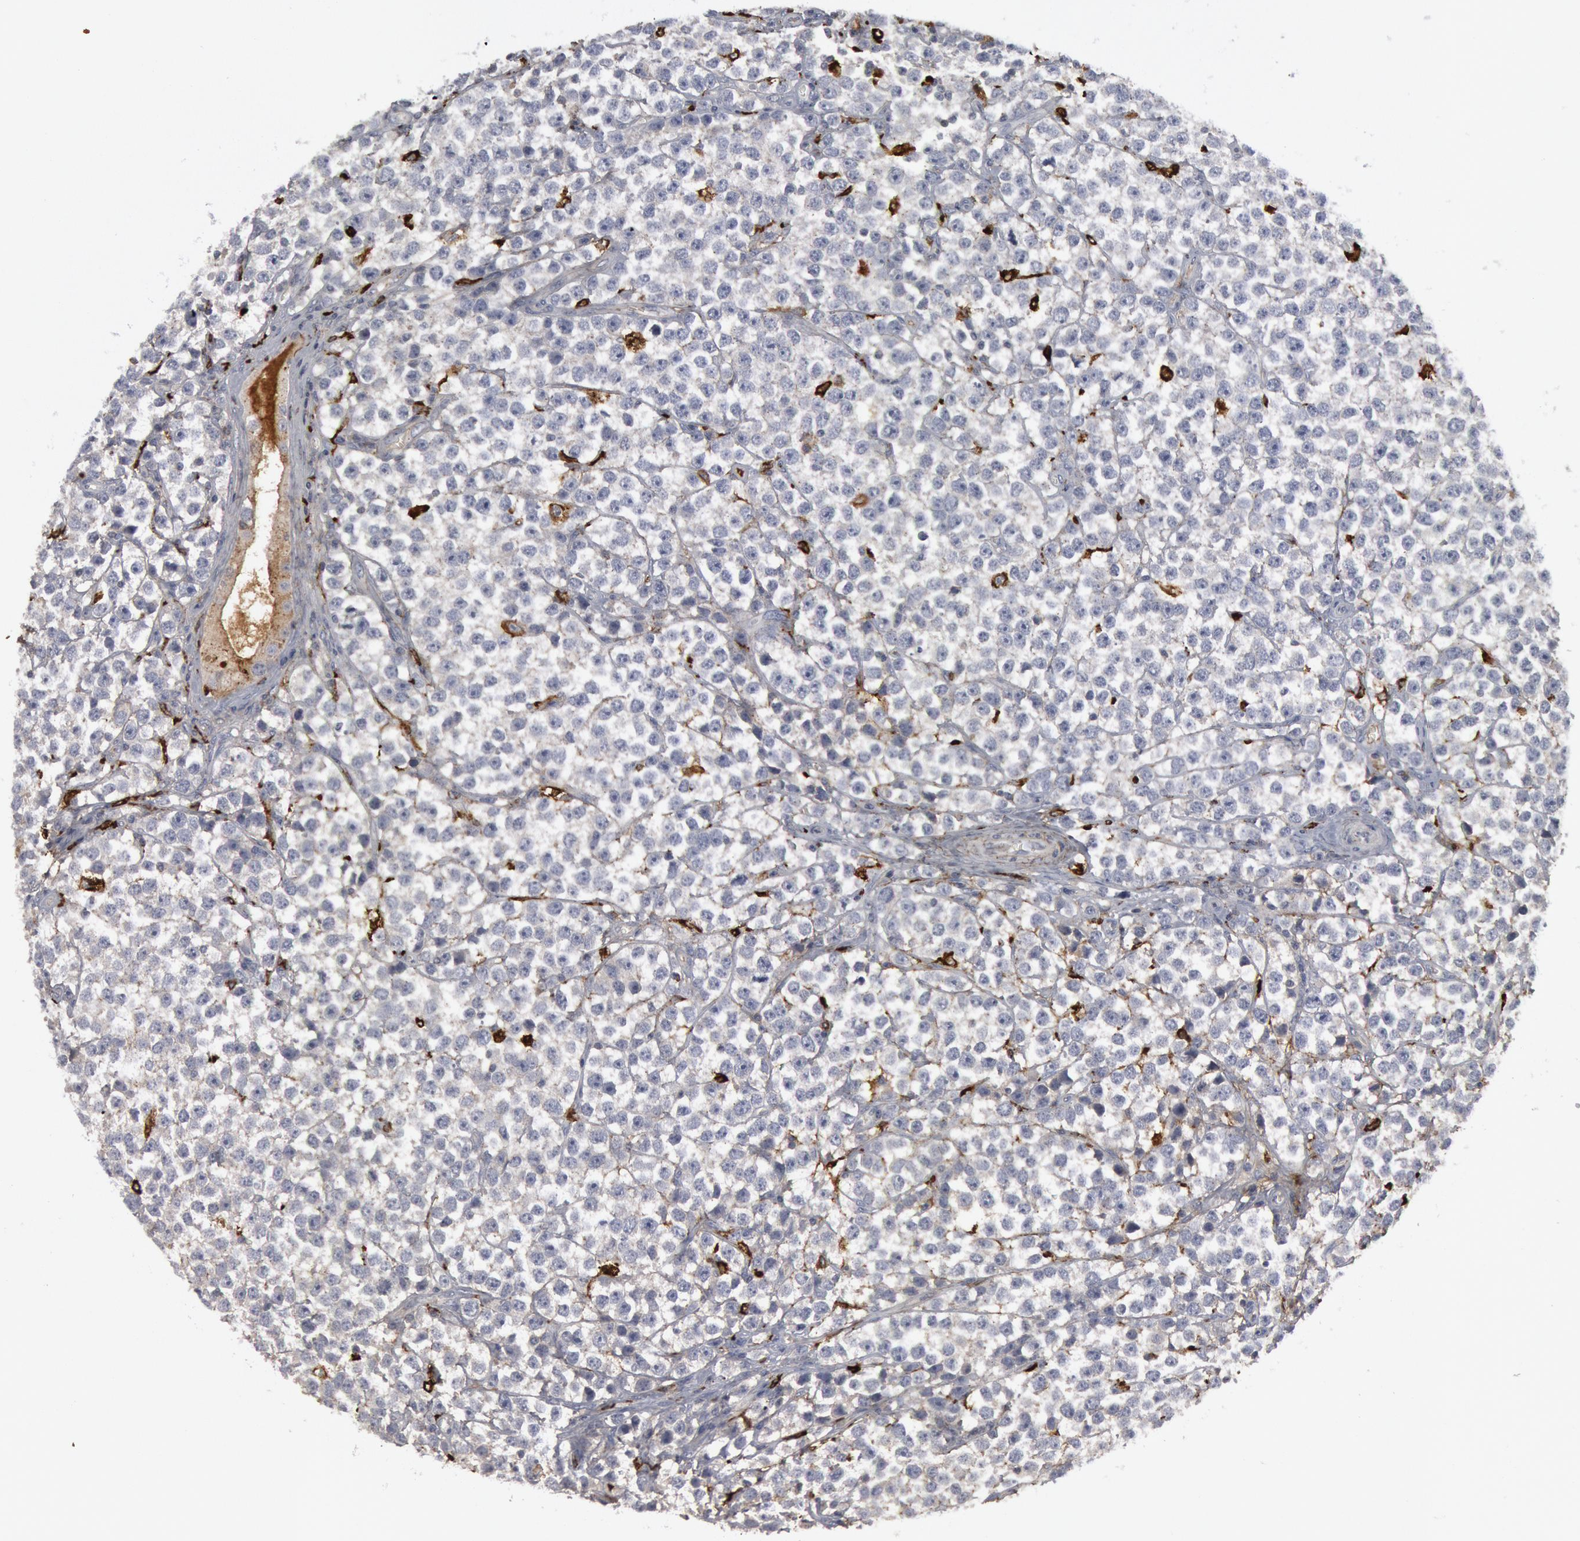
{"staining": {"intensity": "negative", "quantity": "none", "location": "none"}, "tissue": "testis cancer", "cell_type": "Tumor cells", "image_type": "cancer", "snomed": [{"axis": "morphology", "description": "Seminoma, NOS"}, {"axis": "topography", "description": "Testis"}], "caption": "High magnification brightfield microscopy of testis cancer stained with DAB (3,3'-diaminobenzidine) (brown) and counterstained with hematoxylin (blue): tumor cells show no significant staining.", "gene": "C1QC", "patient": {"sex": "male", "age": 25}}